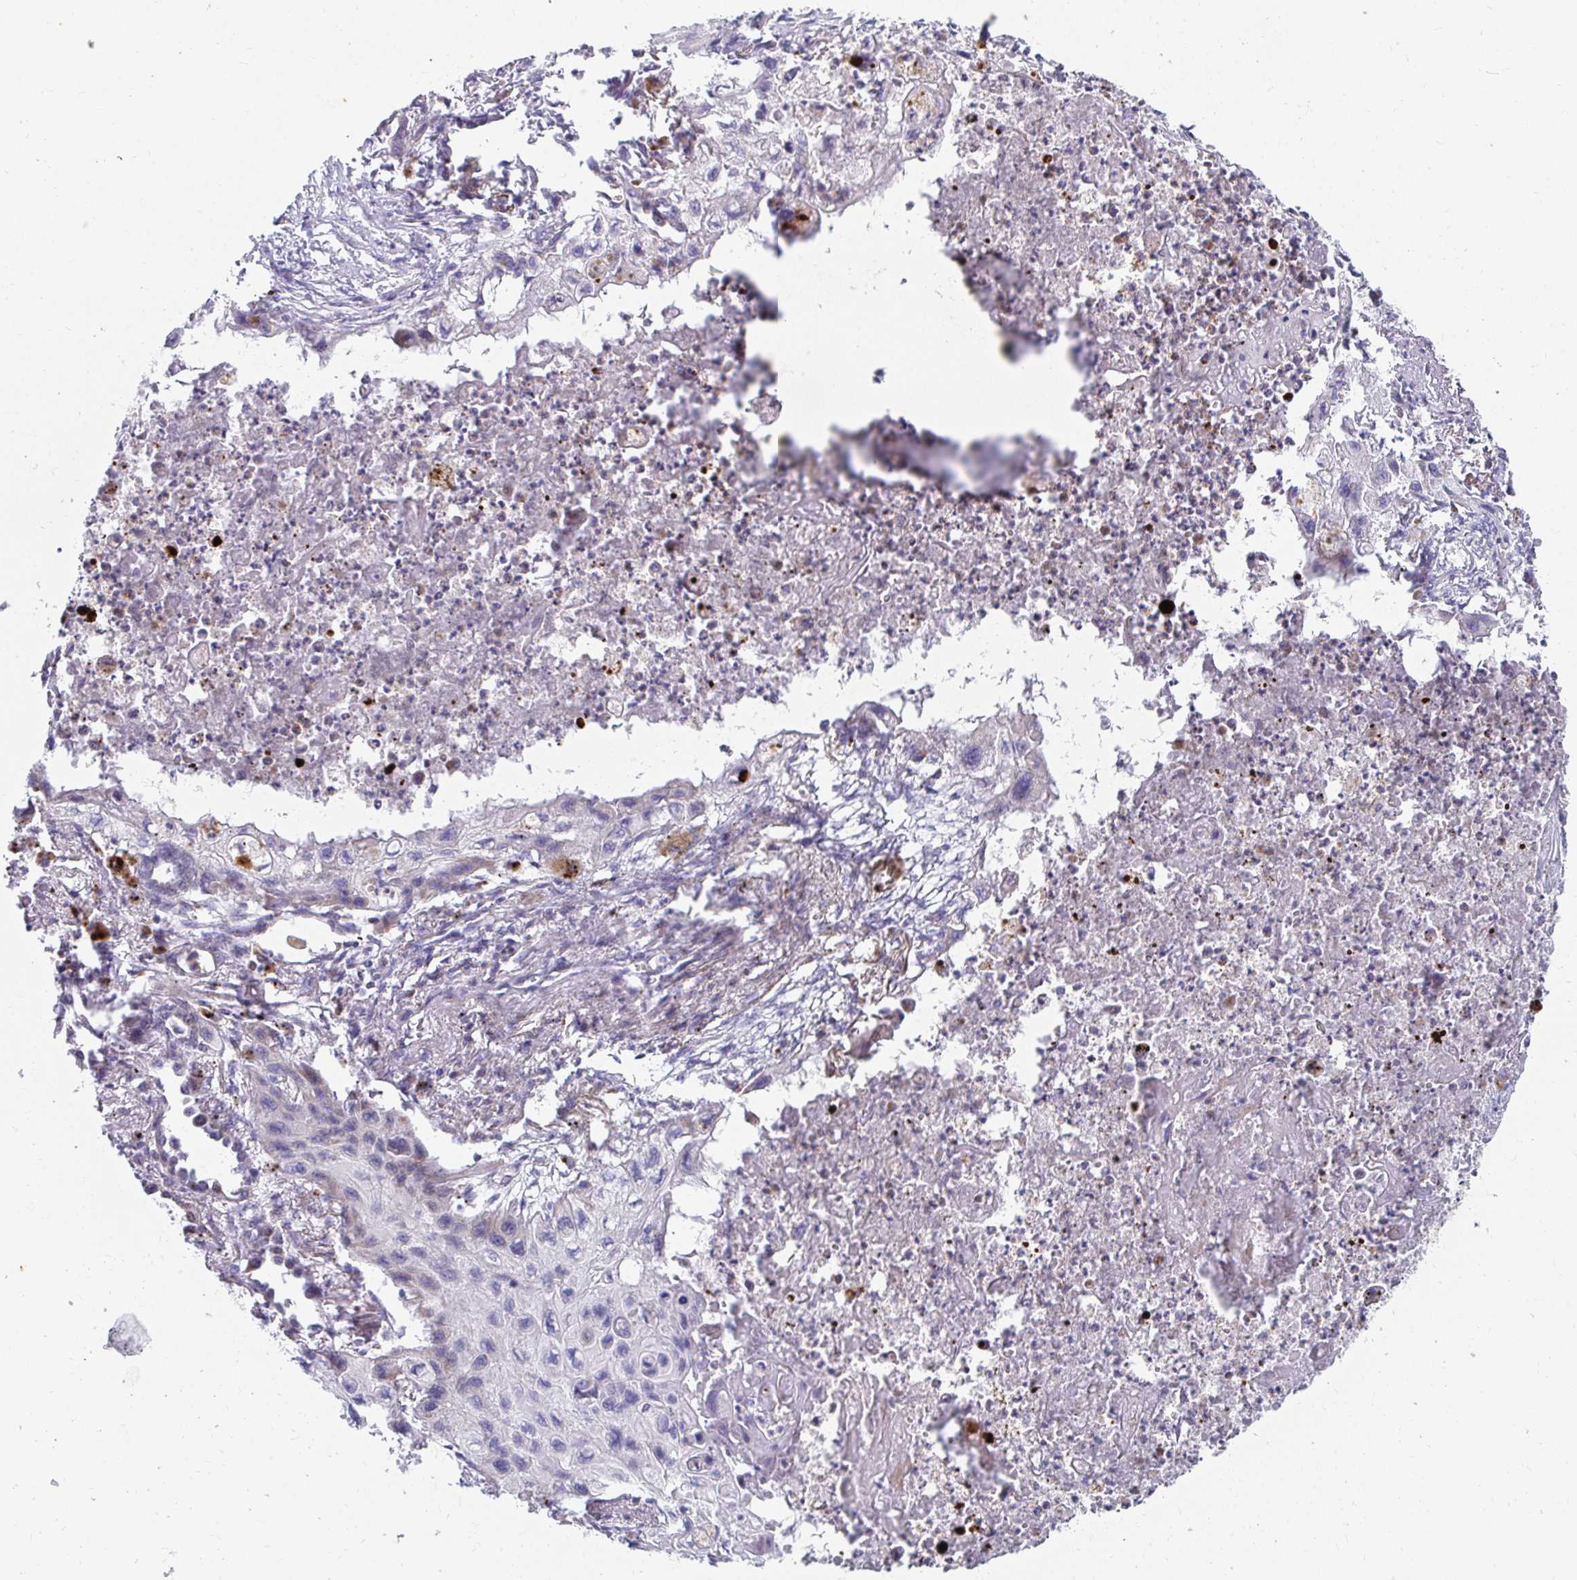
{"staining": {"intensity": "moderate", "quantity": "<25%", "location": "cytoplasmic/membranous"}, "tissue": "lung cancer", "cell_type": "Tumor cells", "image_type": "cancer", "snomed": [{"axis": "morphology", "description": "Squamous cell carcinoma, NOS"}, {"axis": "topography", "description": "Lung"}], "caption": "Tumor cells reveal moderate cytoplasmic/membranous staining in approximately <25% of cells in squamous cell carcinoma (lung).", "gene": "EXOC5", "patient": {"sex": "male", "age": 71}}